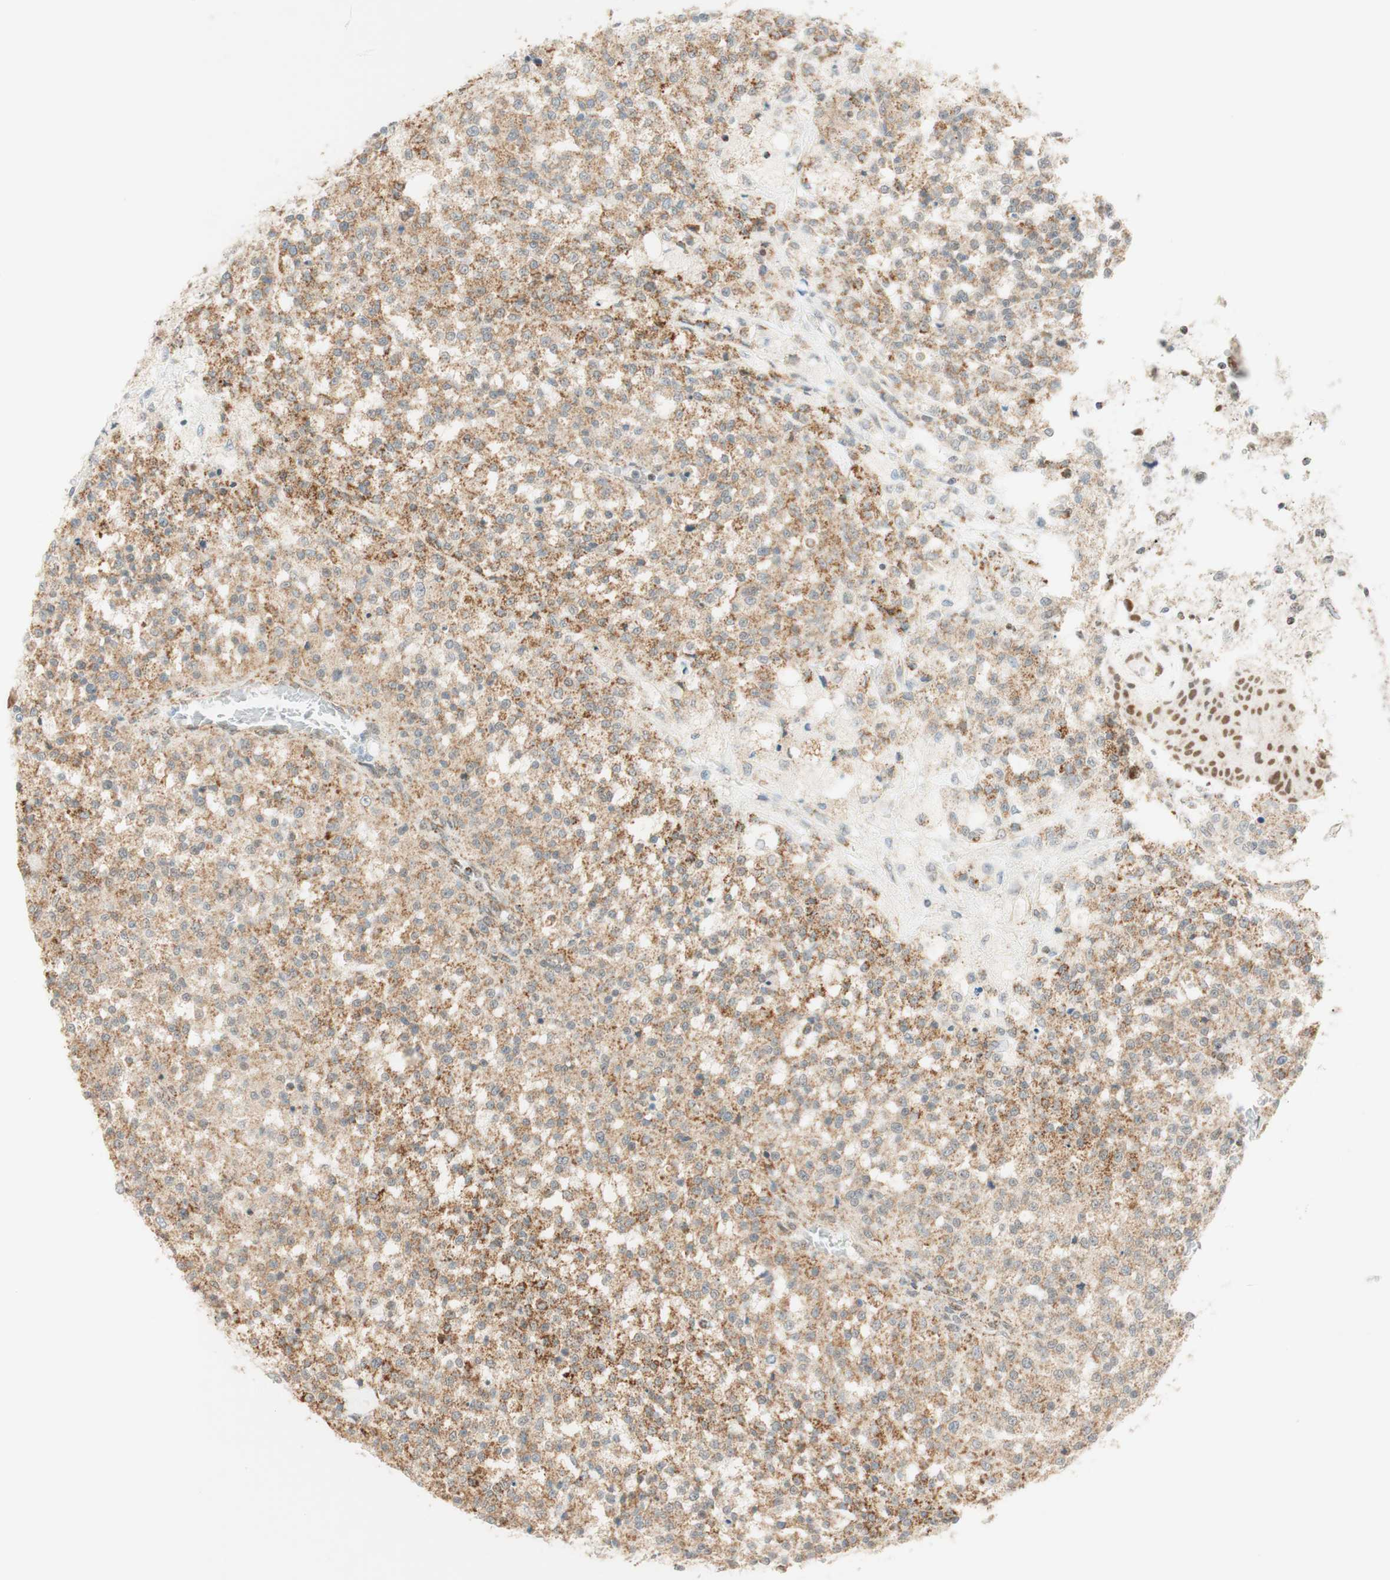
{"staining": {"intensity": "moderate", "quantity": ">75%", "location": "cytoplasmic/membranous"}, "tissue": "testis cancer", "cell_type": "Tumor cells", "image_type": "cancer", "snomed": [{"axis": "morphology", "description": "Seminoma, NOS"}, {"axis": "topography", "description": "Testis"}], "caption": "The immunohistochemical stain highlights moderate cytoplasmic/membranous expression in tumor cells of testis seminoma tissue. (Brightfield microscopy of DAB IHC at high magnification).", "gene": "ZNF782", "patient": {"sex": "male", "age": 59}}